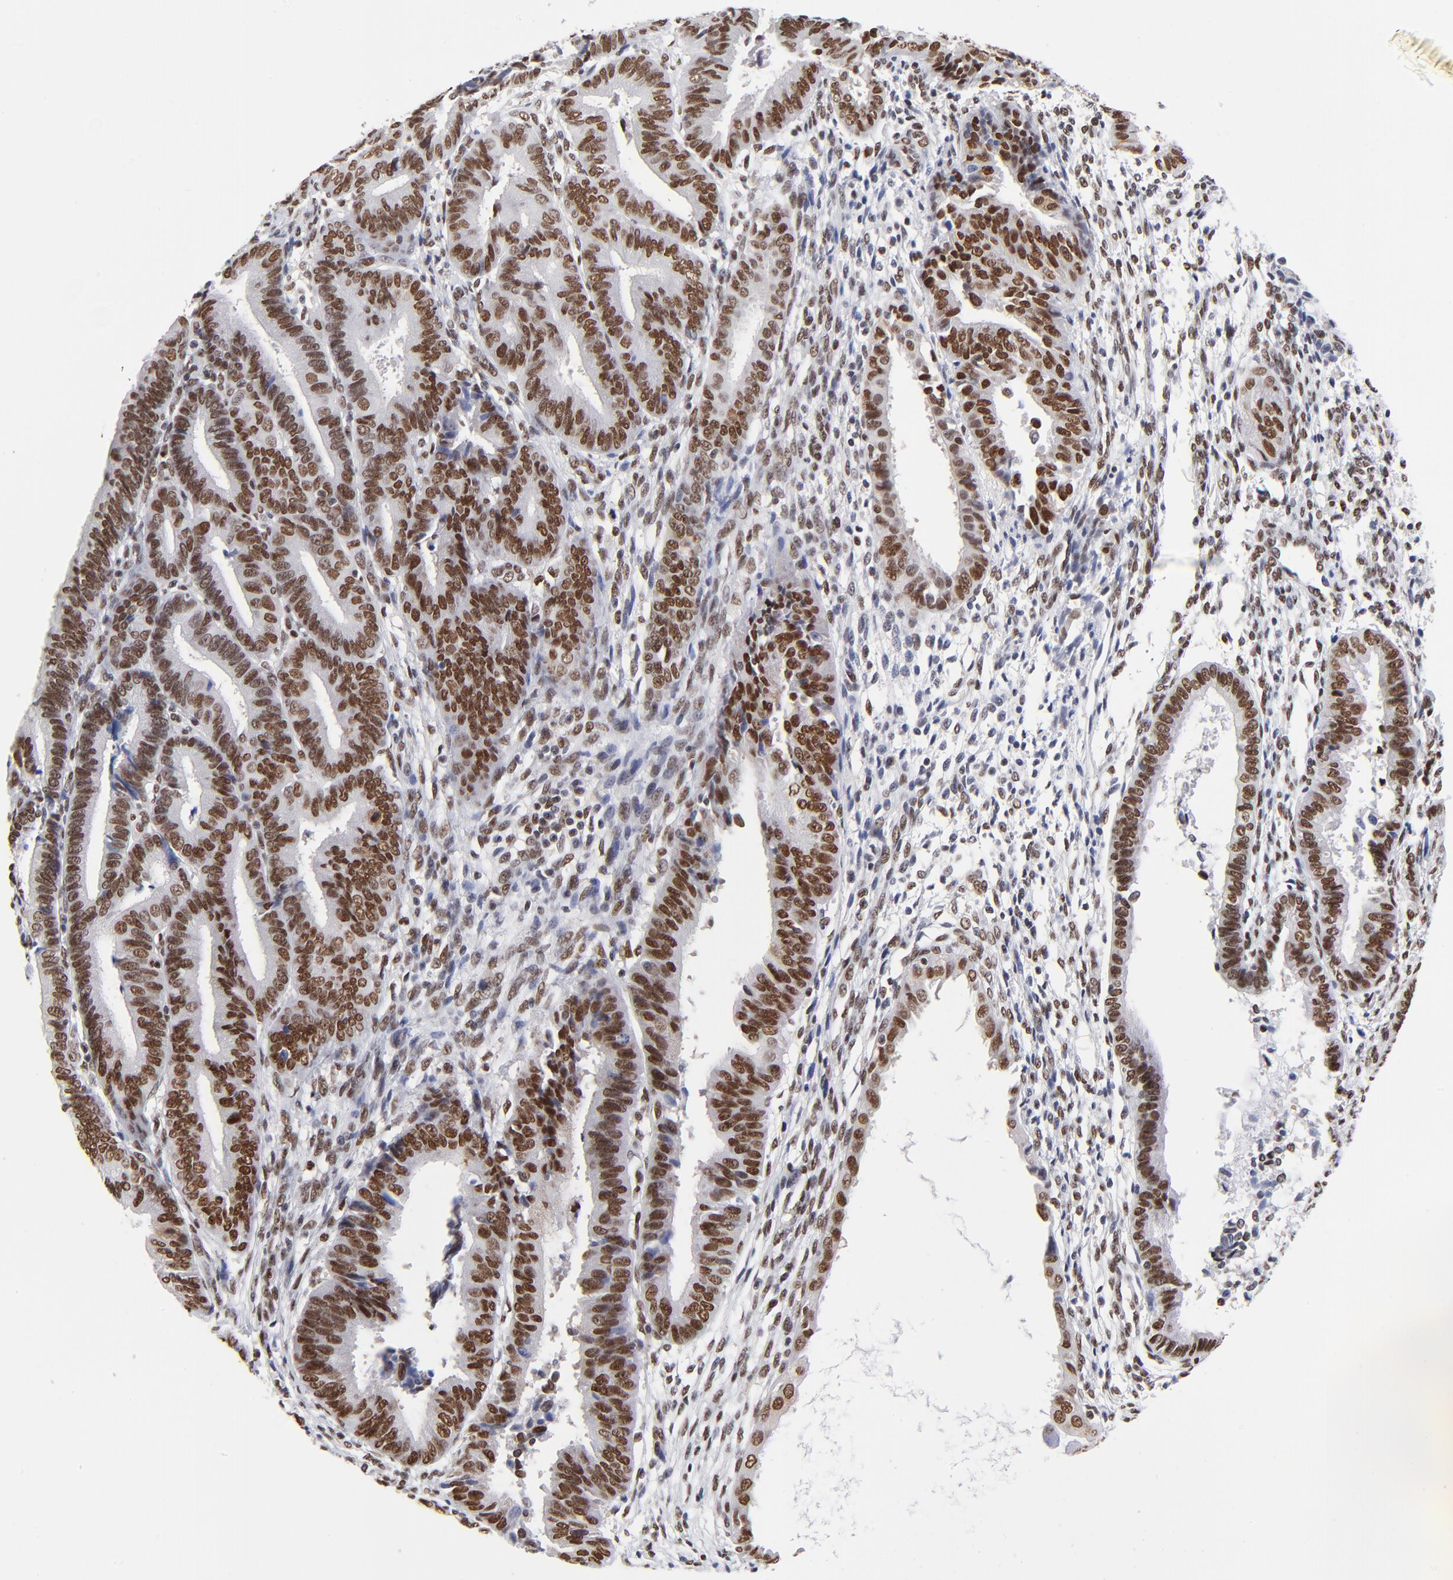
{"staining": {"intensity": "strong", "quantity": ">75%", "location": "nuclear"}, "tissue": "endometrial cancer", "cell_type": "Tumor cells", "image_type": "cancer", "snomed": [{"axis": "morphology", "description": "Adenocarcinoma, NOS"}, {"axis": "topography", "description": "Endometrium"}], "caption": "Protein staining demonstrates strong nuclear positivity in approximately >75% of tumor cells in adenocarcinoma (endometrial).", "gene": "ZMYM3", "patient": {"sex": "female", "age": 63}}